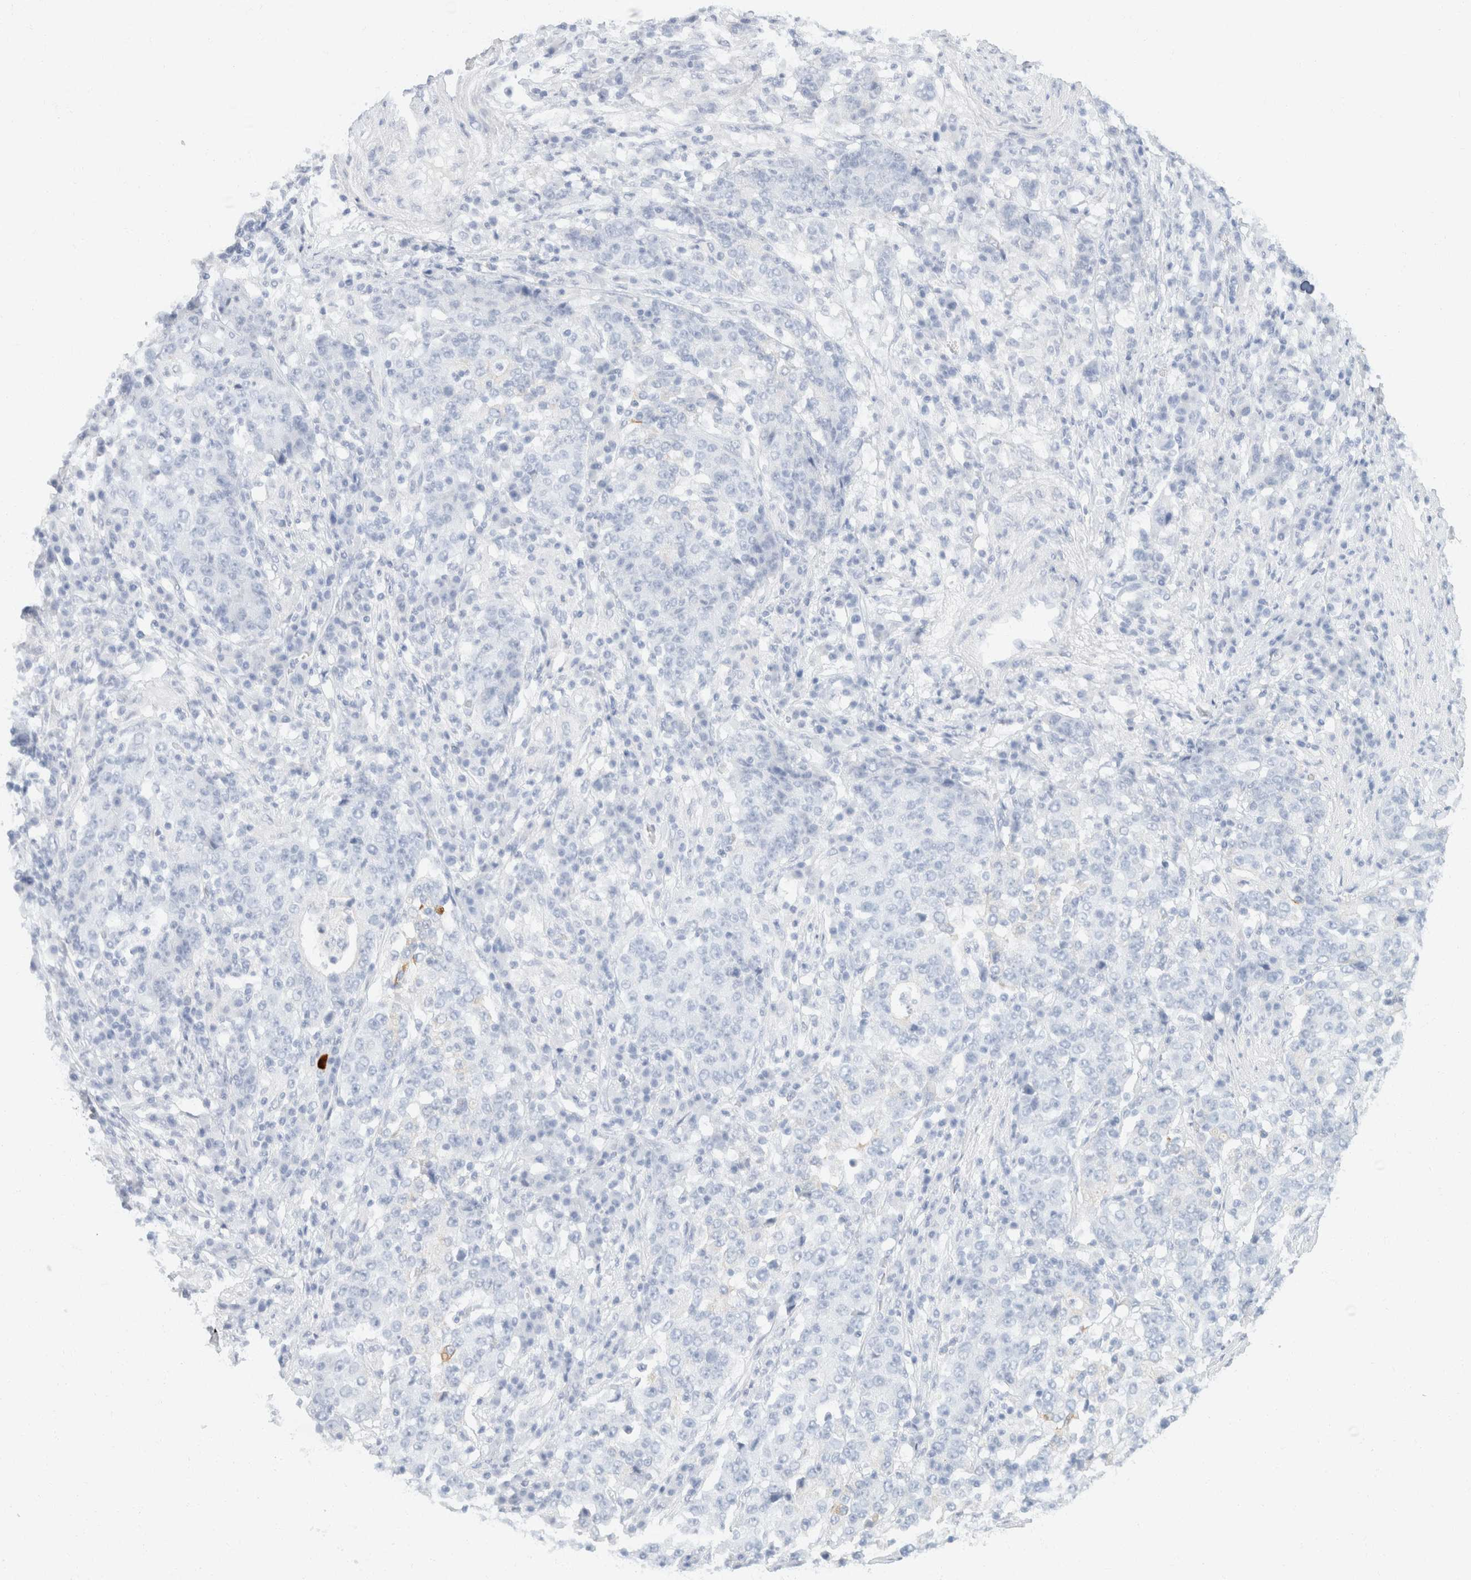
{"staining": {"intensity": "negative", "quantity": "none", "location": "none"}, "tissue": "stomach cancer", "cell_type": "Tumor cells", "image_type": "cancer", "snomed": [{"axis": "morphology", "description": "Adenocarcinoma, NOS"}, {"axis": "topography", "description": "Stomach"}], "caption": "Immunohistochemistry image of neoplastic tissue: human adenocarcinoma (stomach) stained with DAB (3,3'-diaminobenzidine) demonstrates no significant protein staining in tumor cells.", "gene": "KRT20", "patient": {"sex": "male", "age": 59}}